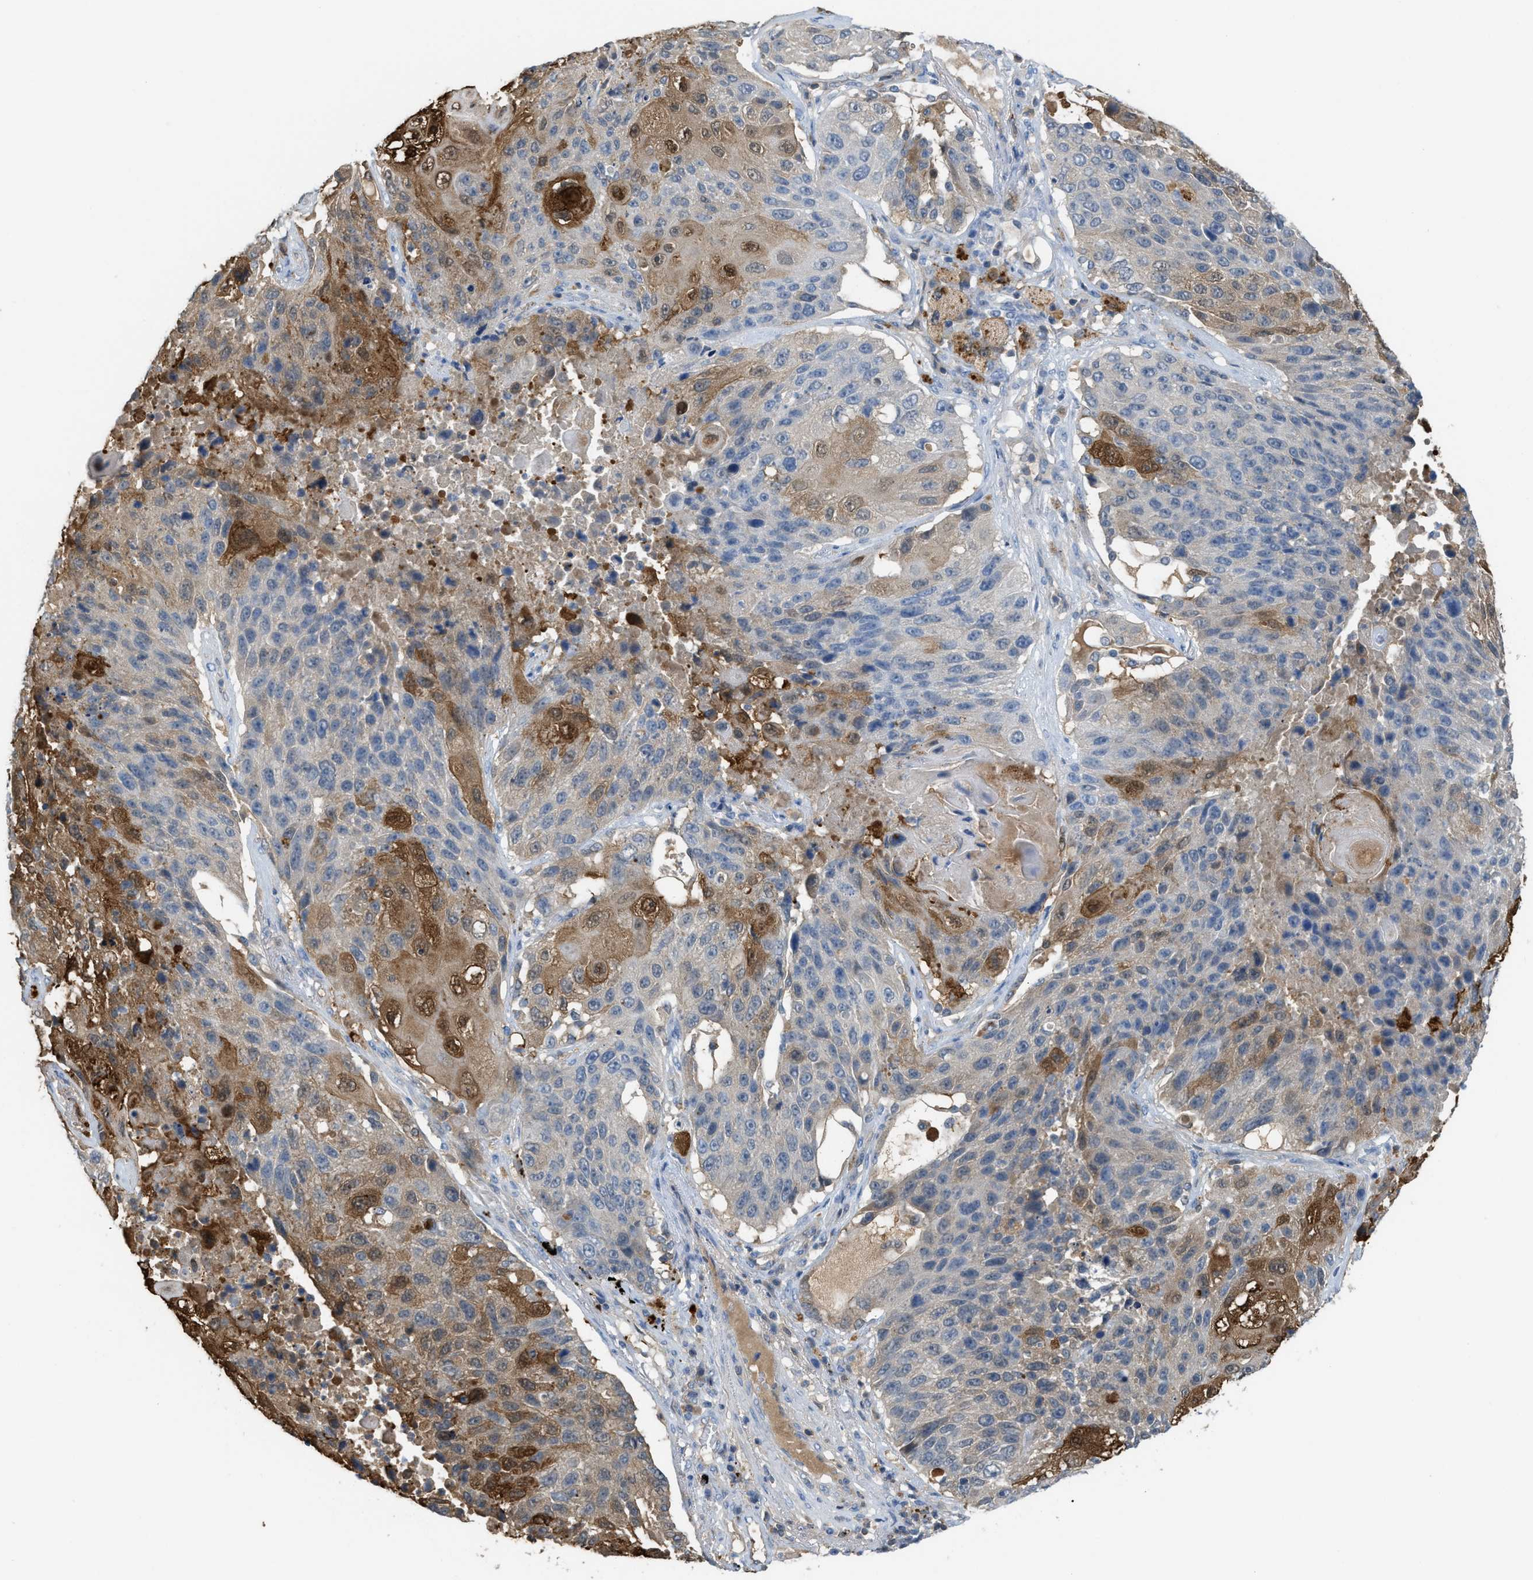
{"staining": {"intensity": "strong", "quantity": "25%-75%", "location": "cytoplasmic/membranous,nuclear"}, "tissue": "lung cancer", "cell_type": "Tumor cells", "image_type": "cancer", "snomed": [{"axis": "morphology", "description": "Squamous cell carcinoma, NOS"}, {"axis": "topography", "description": "Lung"}], "caption": "Human lung cancer (squamous cell carcinoma) stained with a protein marker displays strong staining in tumor cells.", "gene": "CSTB", "patient": {"sex": "male", "age": 61}}